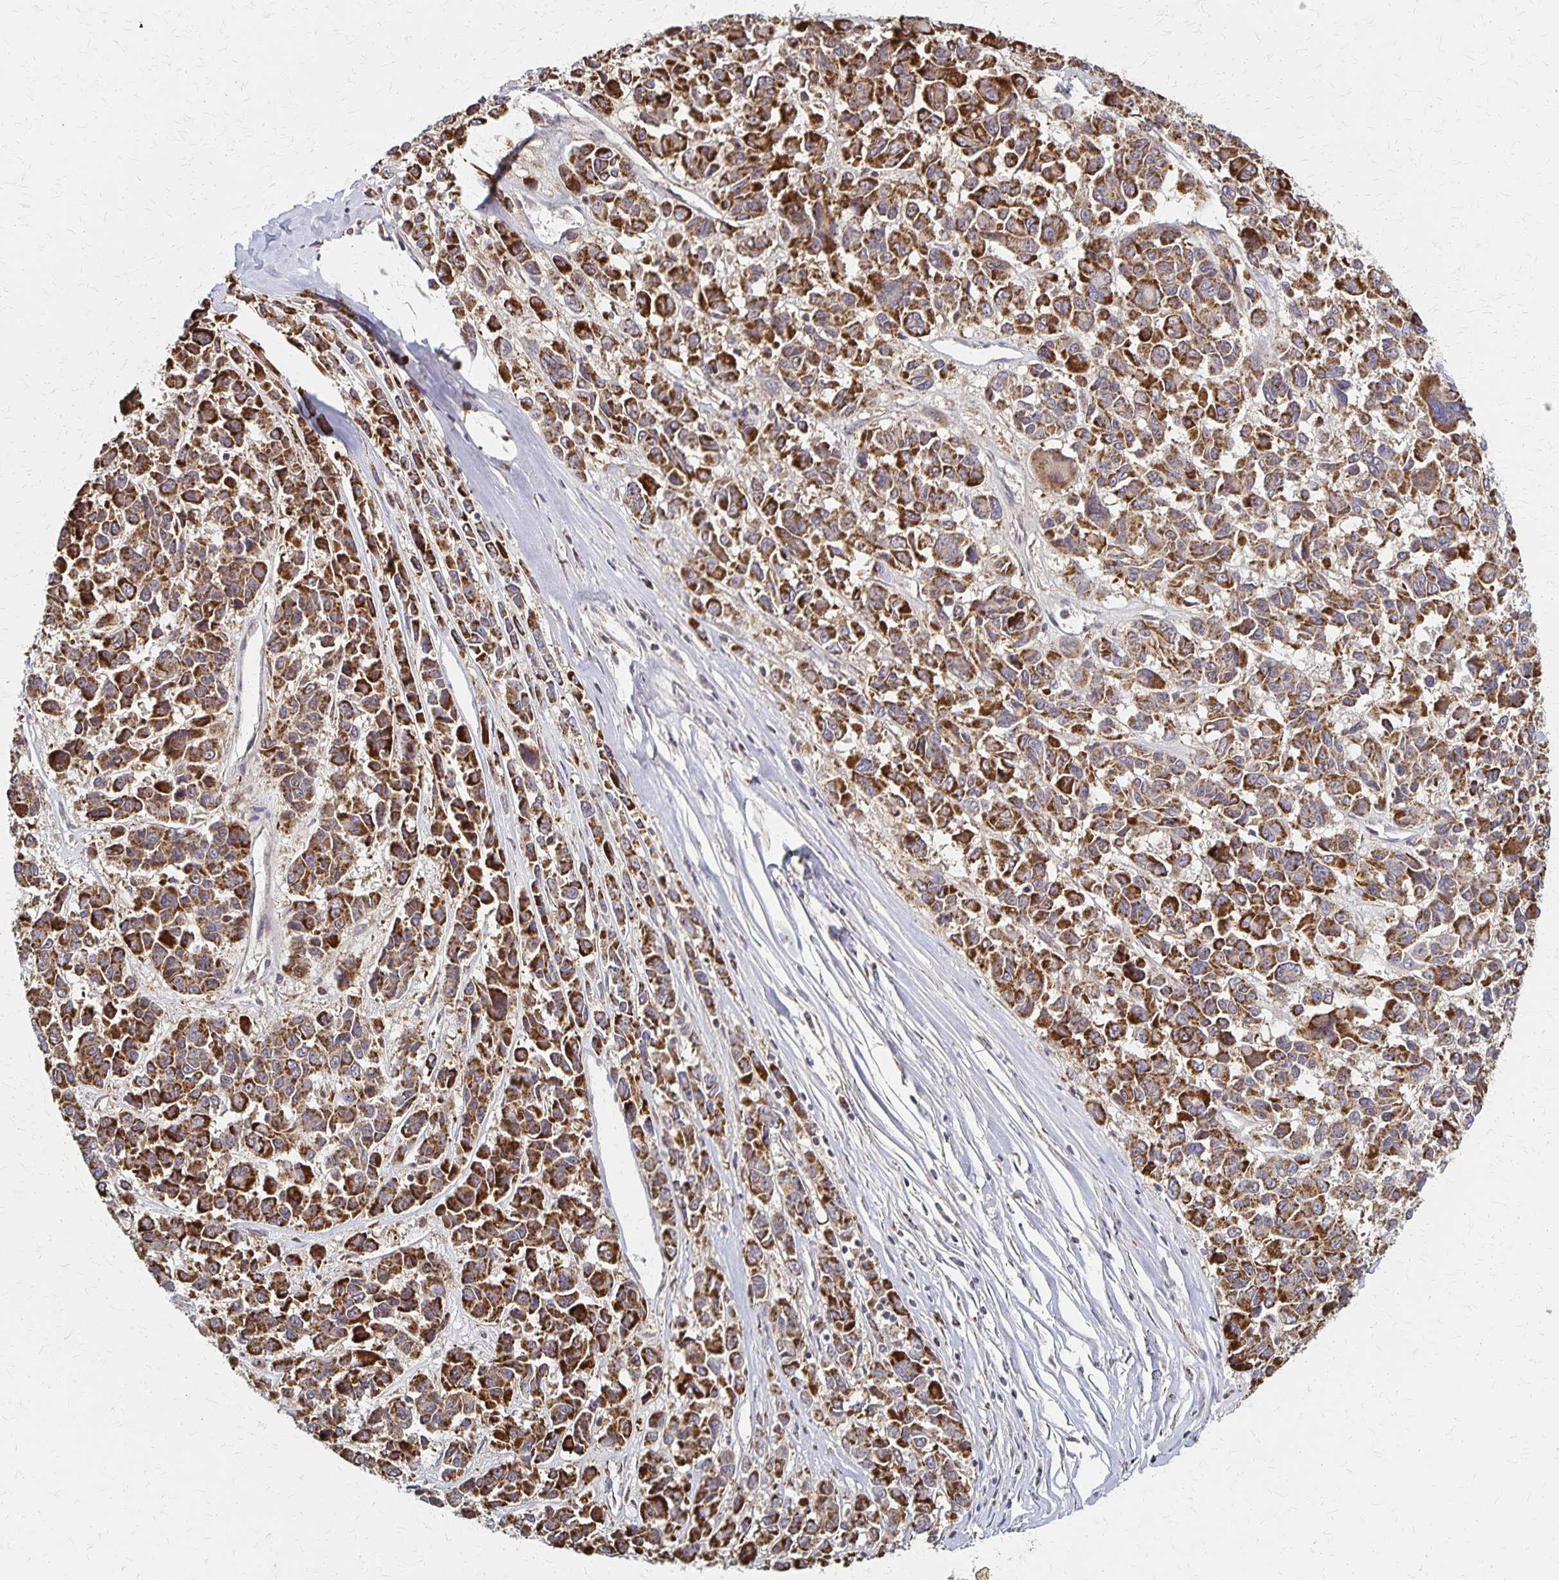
{"staining": {"intensity": "strong", "quantity": ">75%", "location": "cytoplasmic/membranous"}, "tissue": "melanoma", "cell_type": "Tumor cells", "image_type": "cancer", "snomed": [{"axis": "morphology", "description": "Malignant melanoma, NOS"}, {"axis": "topography", "description": "Skin"}], "caption": "A histopathology image of human melanoma stained for a protein exhibits strong cytoplasmic/membranous brown staining in tumor cells.", "gene": "DYRK4", "patient": {"sex": "female", "age": 66}}